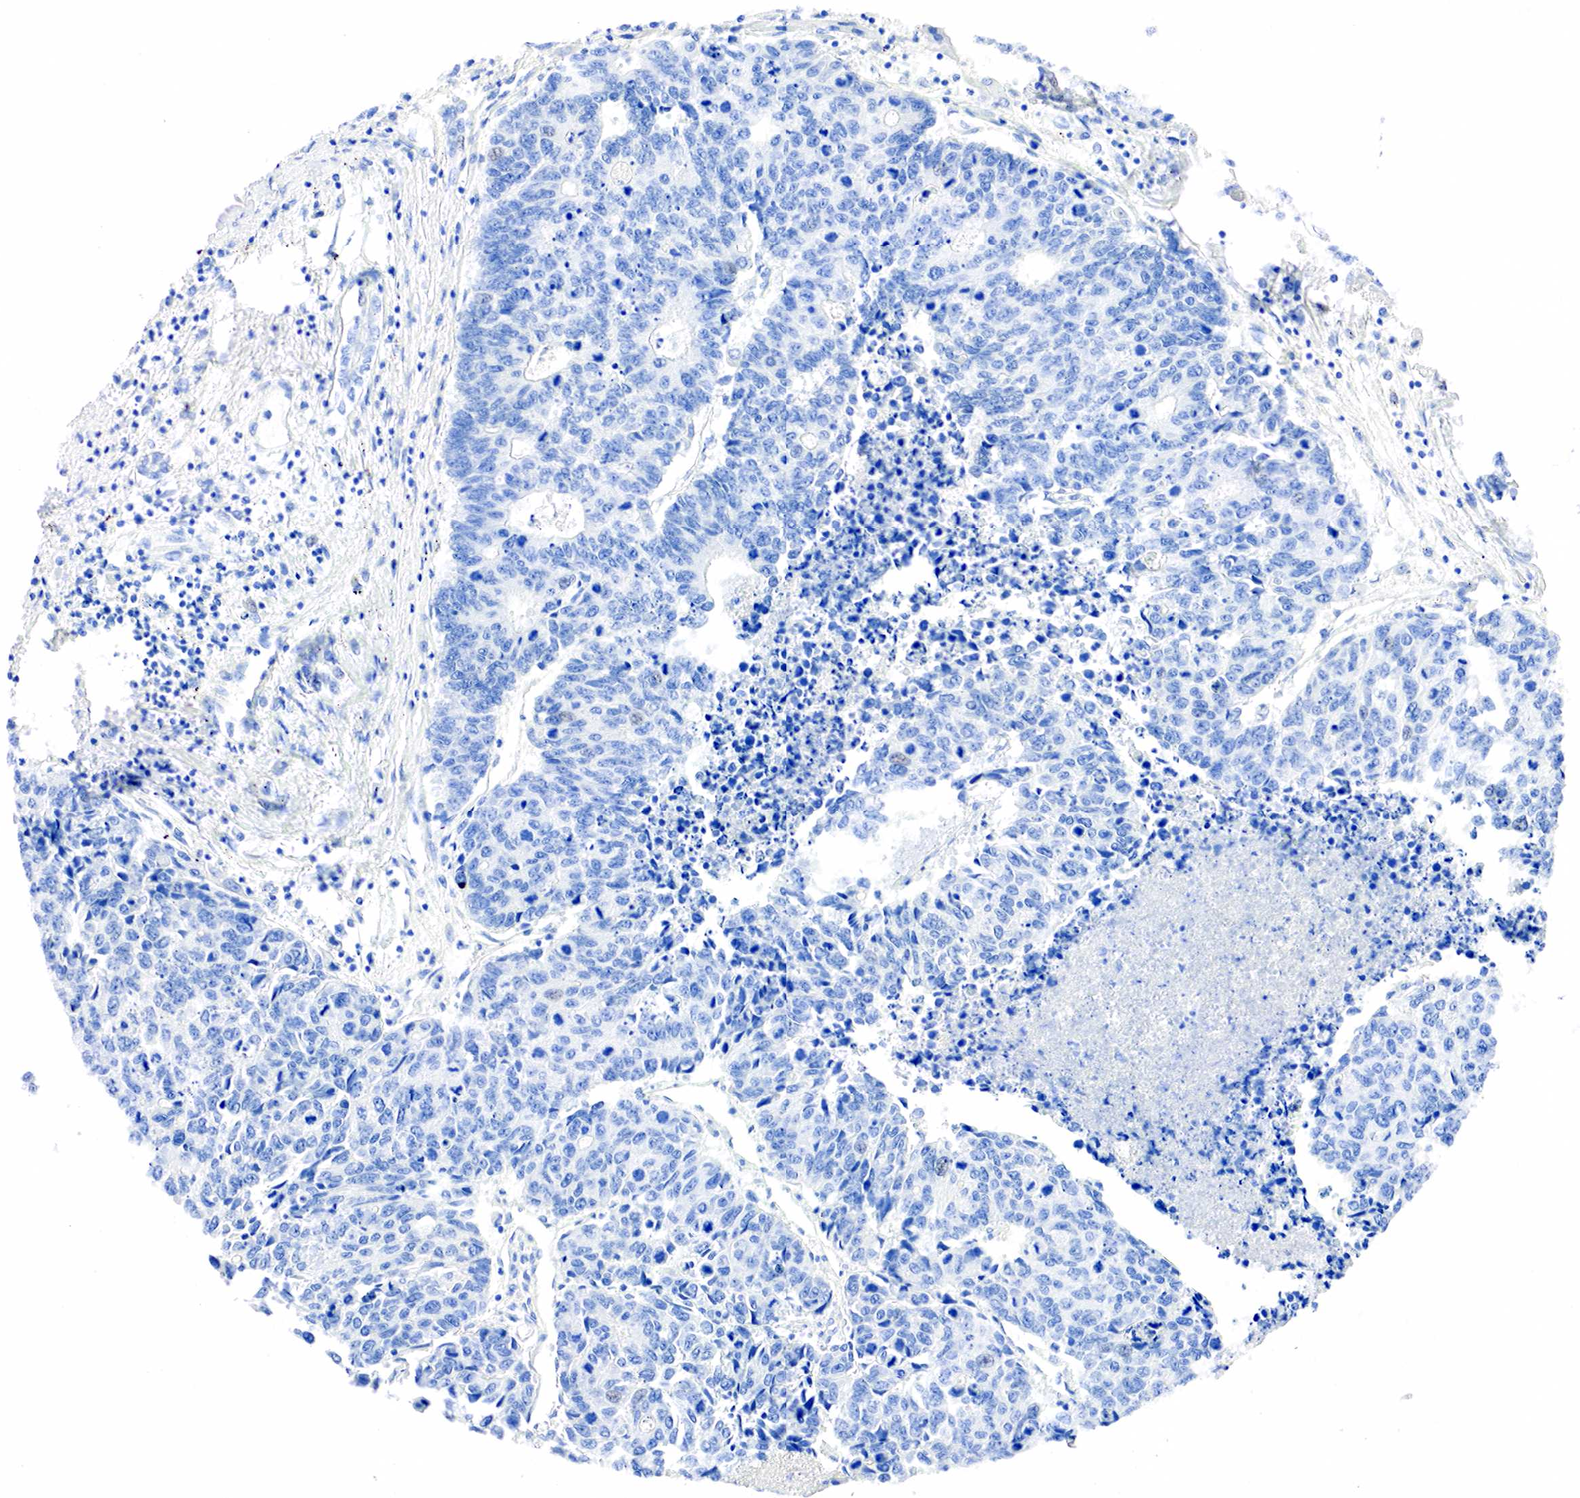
{"staining": {"intensity": "negative", "quantity": "none", "location": "none"}, "tissue": "liver cancer", "cell_type": "Tumor cells", "image_type": "cancer", "snomed": [{"axis": "morphology", "description": "Carcinoma, metastatic, NOS"}, {"axis": "topography", "description": "Liver"}], "caption": "This is an IHC histopathology image of liver cancer. There is no staining in tumor cells.", "gene": "PTH", "patient": {"sex": "male", "age": 49}}